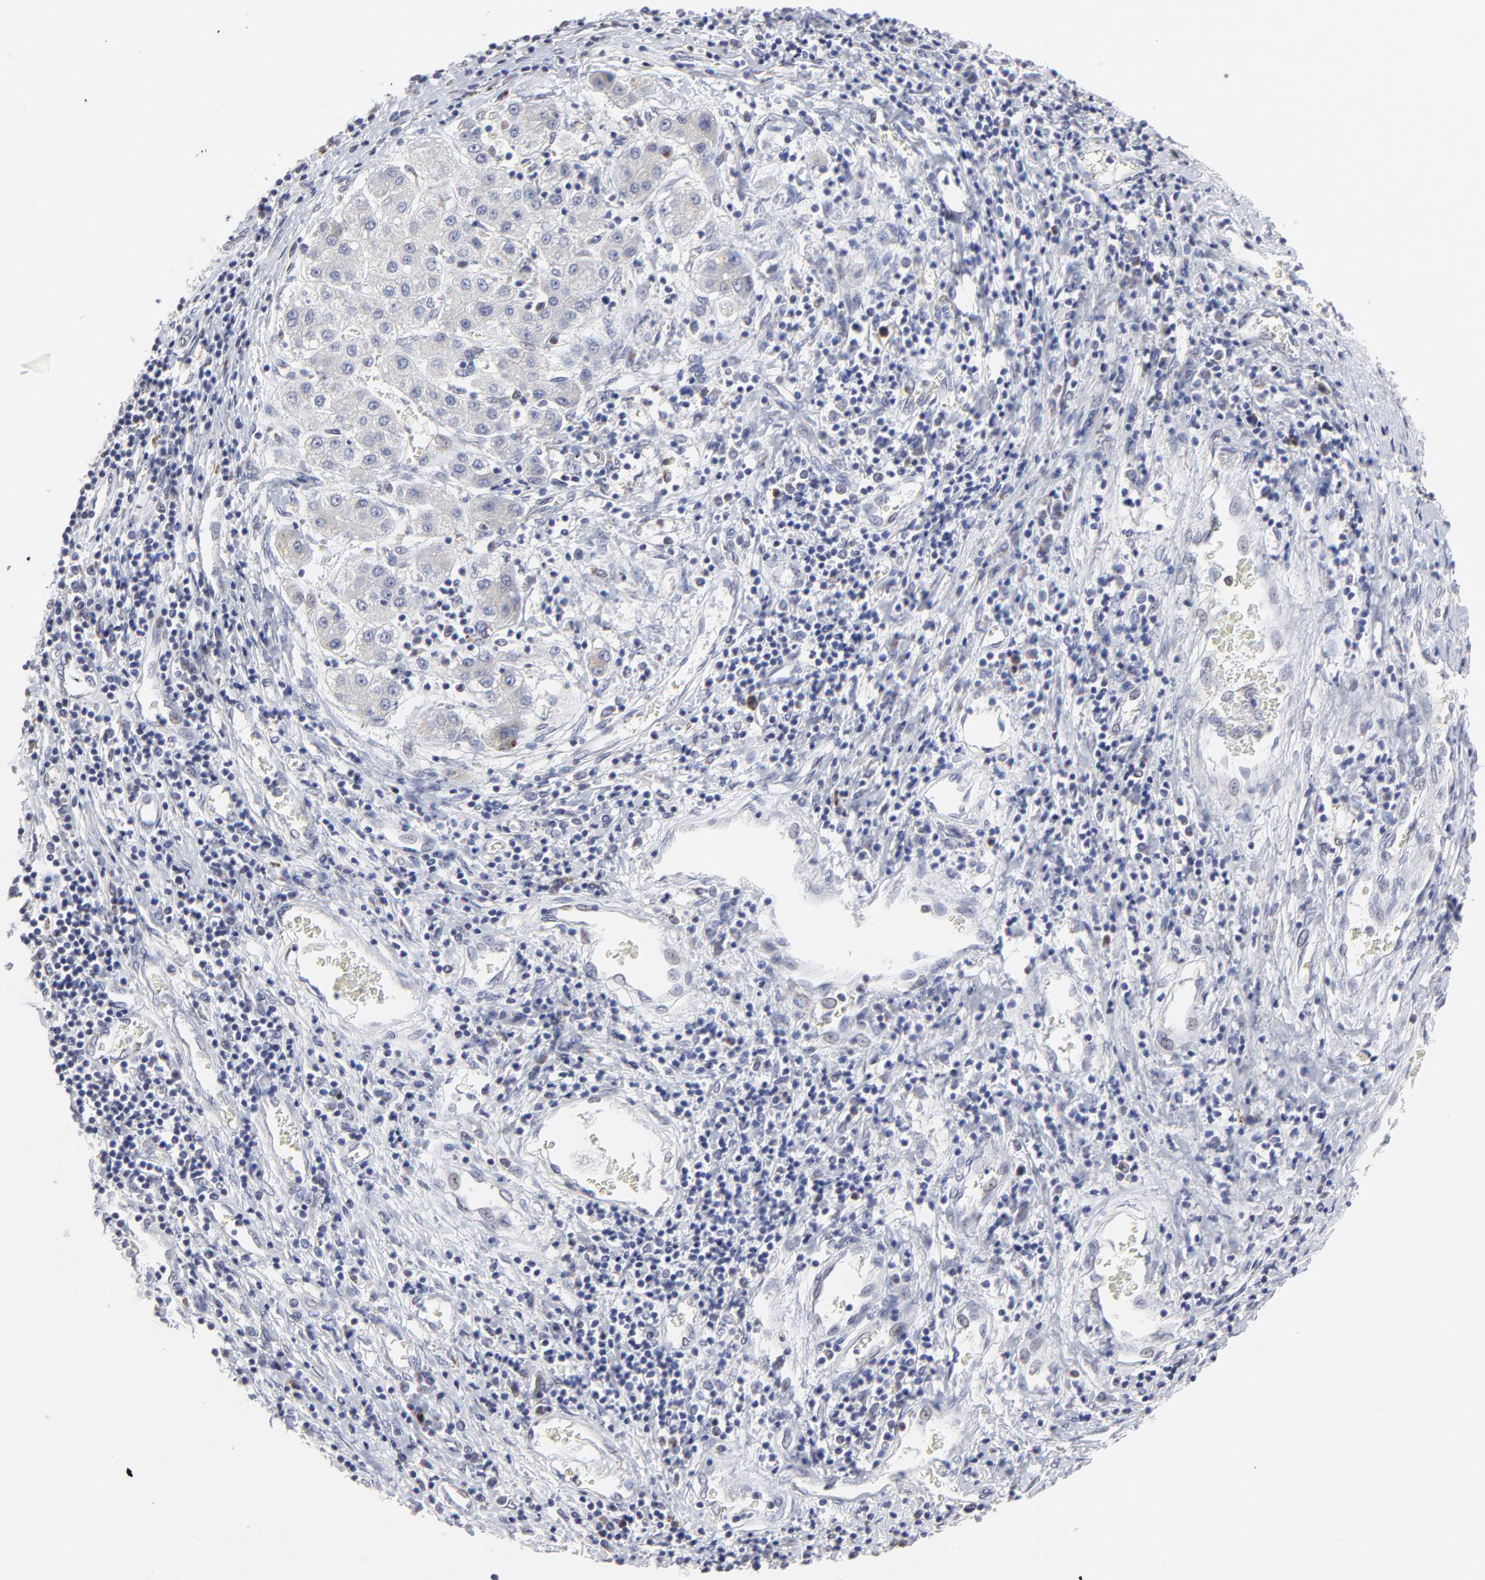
{"staining": {"intensity": "weak", "quantity": "<25%", "location": "cytoplasmic/membranous"}, "tissue": "liver cancer", "cell_type": "Tumor cells", "image_type": "cancer", "snomed": [{"axis": "morphology", "description": "Carcinoma, Hepatocellular, NOS"}, {"axis": "topography", "description": "Liver"}], "caption": "Immunohistochemical staining of liver hepatocellular carcinoma exhibits no significant expression in tumor cells.", "gene": "NCAPH", "patient": {"sex": "male", "age": 24}}